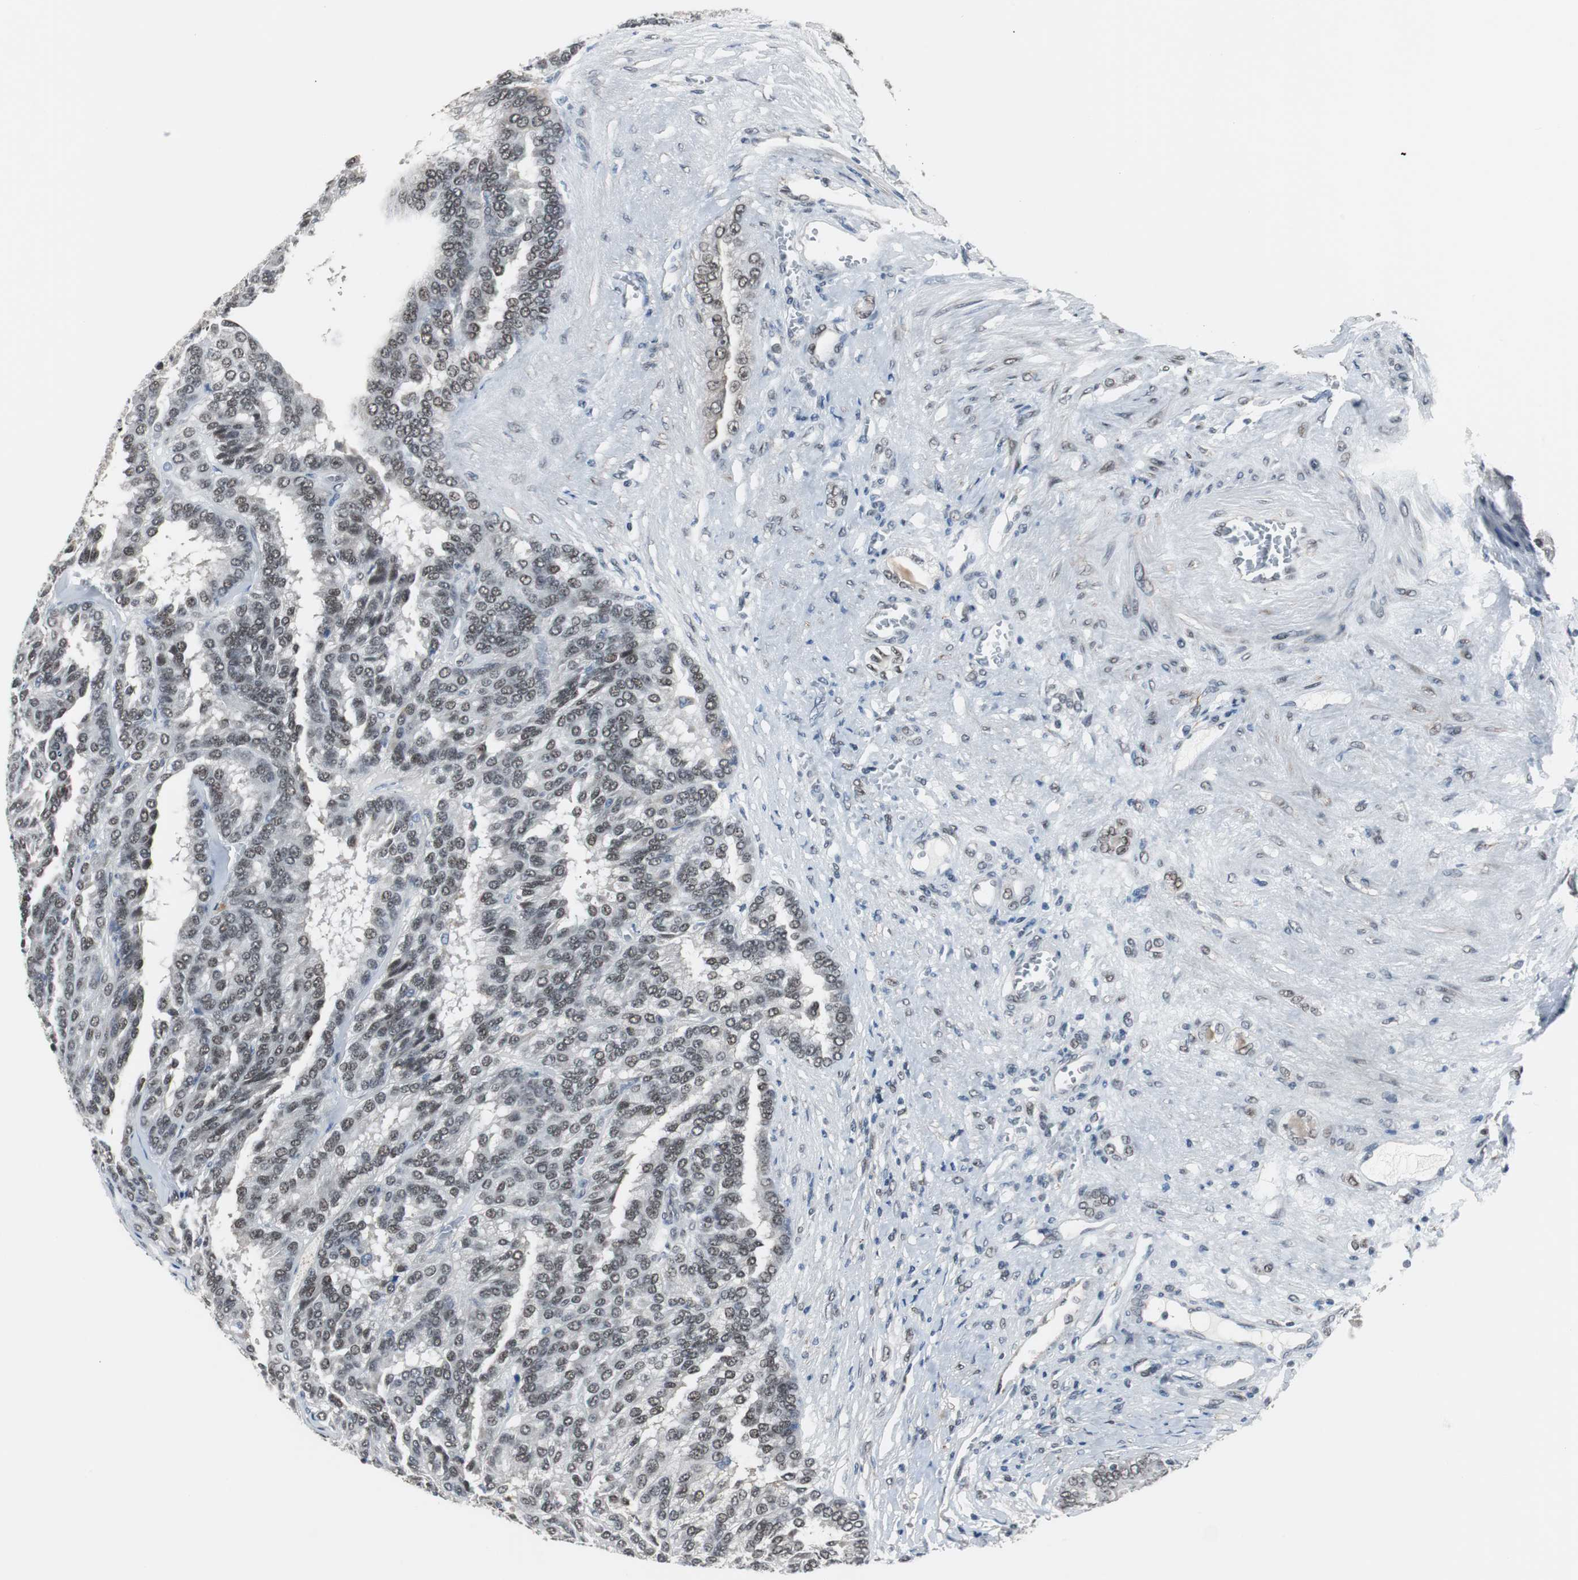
{"staining": {"intensity": "weak", "quantity": ">75%", "location": "nuclear"}, "tissue": "renal cancer", "cell_type": "Tumor cells", "image_type": "cancer", "snomed": [{"axis": "morphology", "description": "Adenocarcinoma, NOS"}, {"axis": "topography", "description": "Kidney"}], "caption": "Human renal cancer stained with a brown dye displays weak nuclear positive staining in about >75% of tumor cells.", "gene": "ZHX2", "patient": {"sex": "male", "age": 46}}